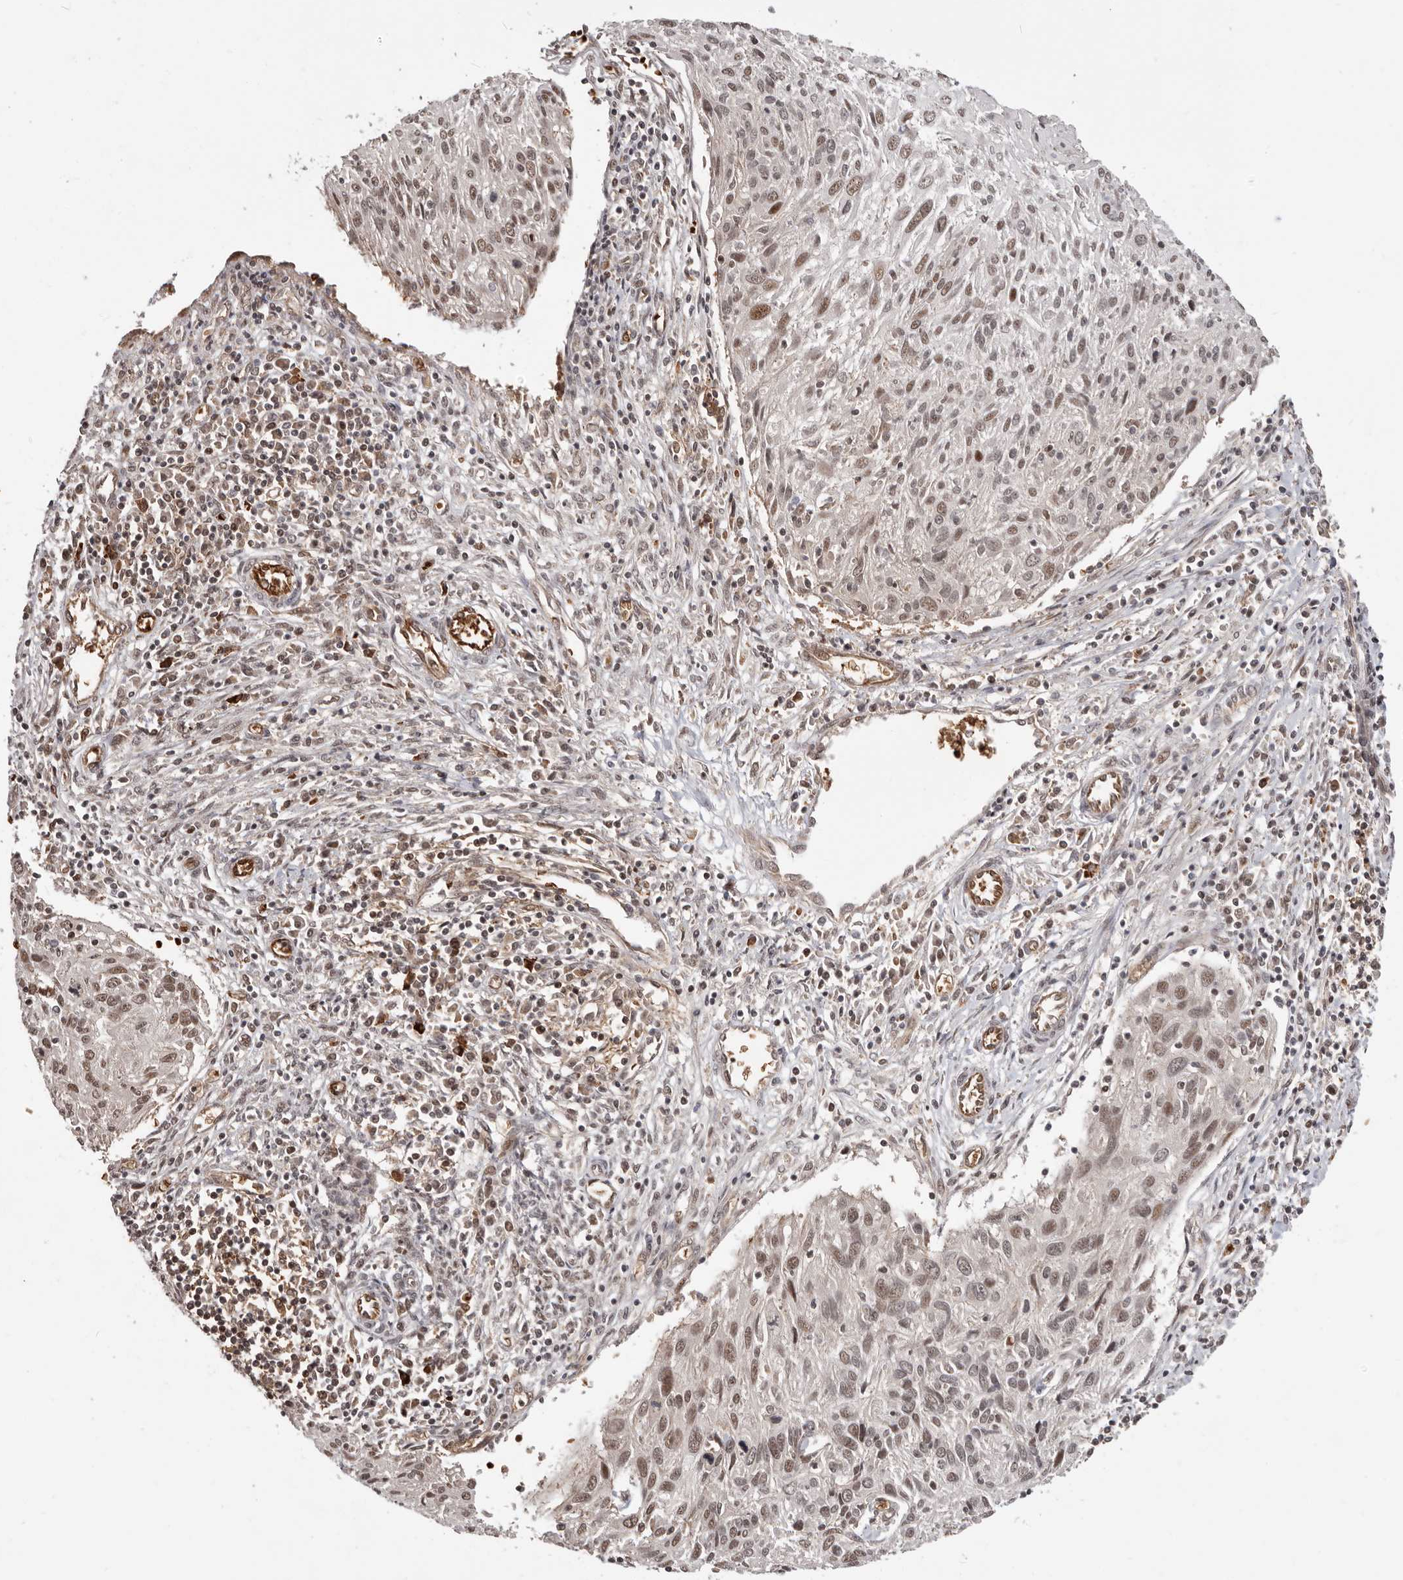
{"staining": {"intensity": "moderate", "quantity": ">75%", "location": "nuclear"}, "tissue": "cervical cancer", "cell_type": "Tumor cells", "image_type": "cancer", "snomed": [{"axis": "morphology", "description": "Squamous cell carcinoma, NOS"}, {"axis": "topography", "description": "Cervix"}], "caption": "Moderate nuclear protein expression is appreciated in about >75% of tumor cells in squamous cell carcinoma (cervical). (Brightfield microscopy of DAB IHC at high magnification).", "gene": "NCOA3", "patient": {"sex": "female", "age": 51}}